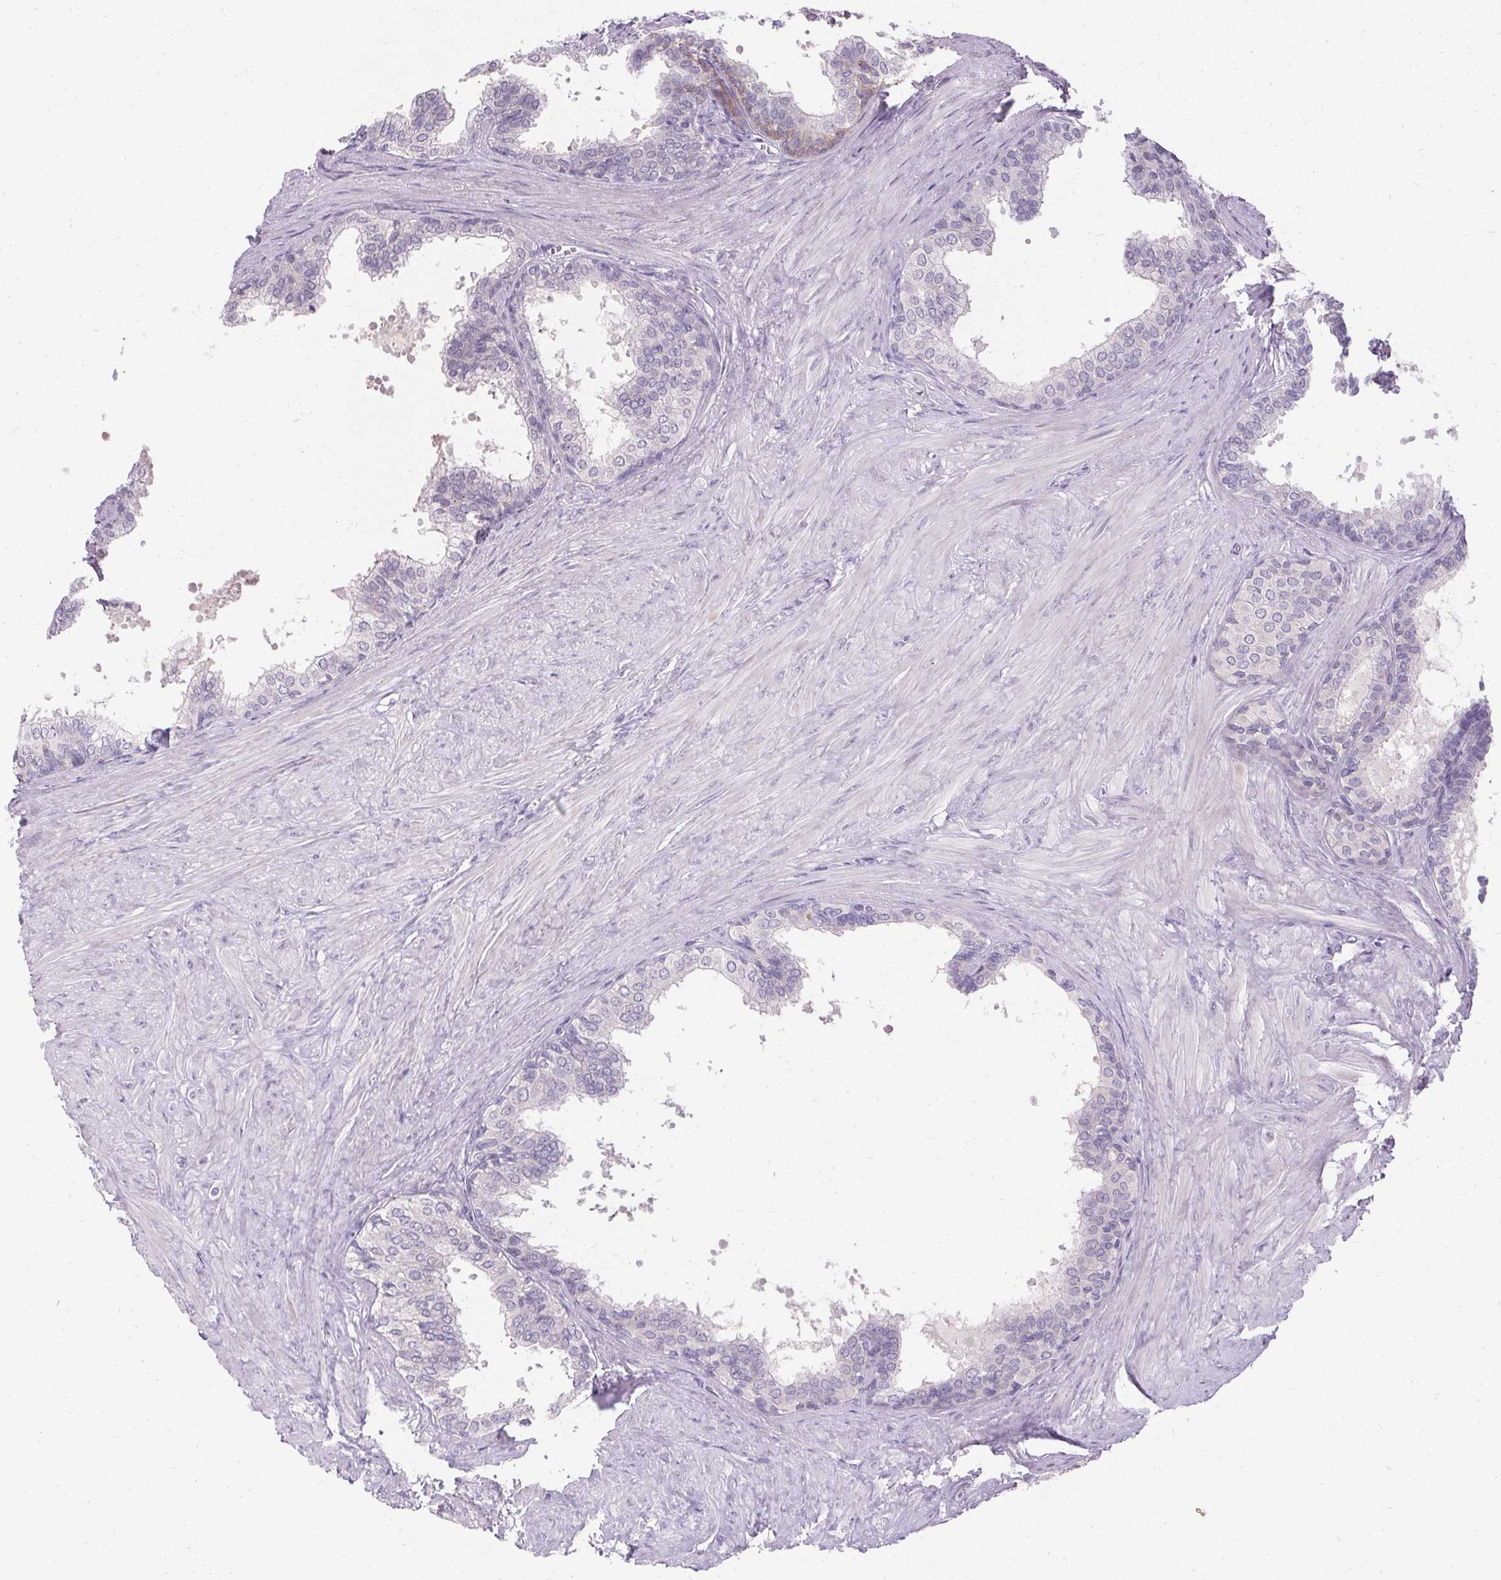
{"staining": {"intensity": "negative", "quantity": "none", "location": "none"}, "tissue": "prostate", "cell_type": "Glandular cells", "image_type": "normal", "snomed": [{"axis": "morphology", "description": "Normal tissue, NOS"}, {"axis": "topography", "description": "Prostate"}, {"axis": "topography", "description": "Peripheral nerve tissue"}], "caption": "Immunohistochemical staining of benign prostate displays no significant staining in glandular cells. Nuclei are stained in blue.", "gene": "HSD17B3", "patient": {"sex": "male", "age": 55}}